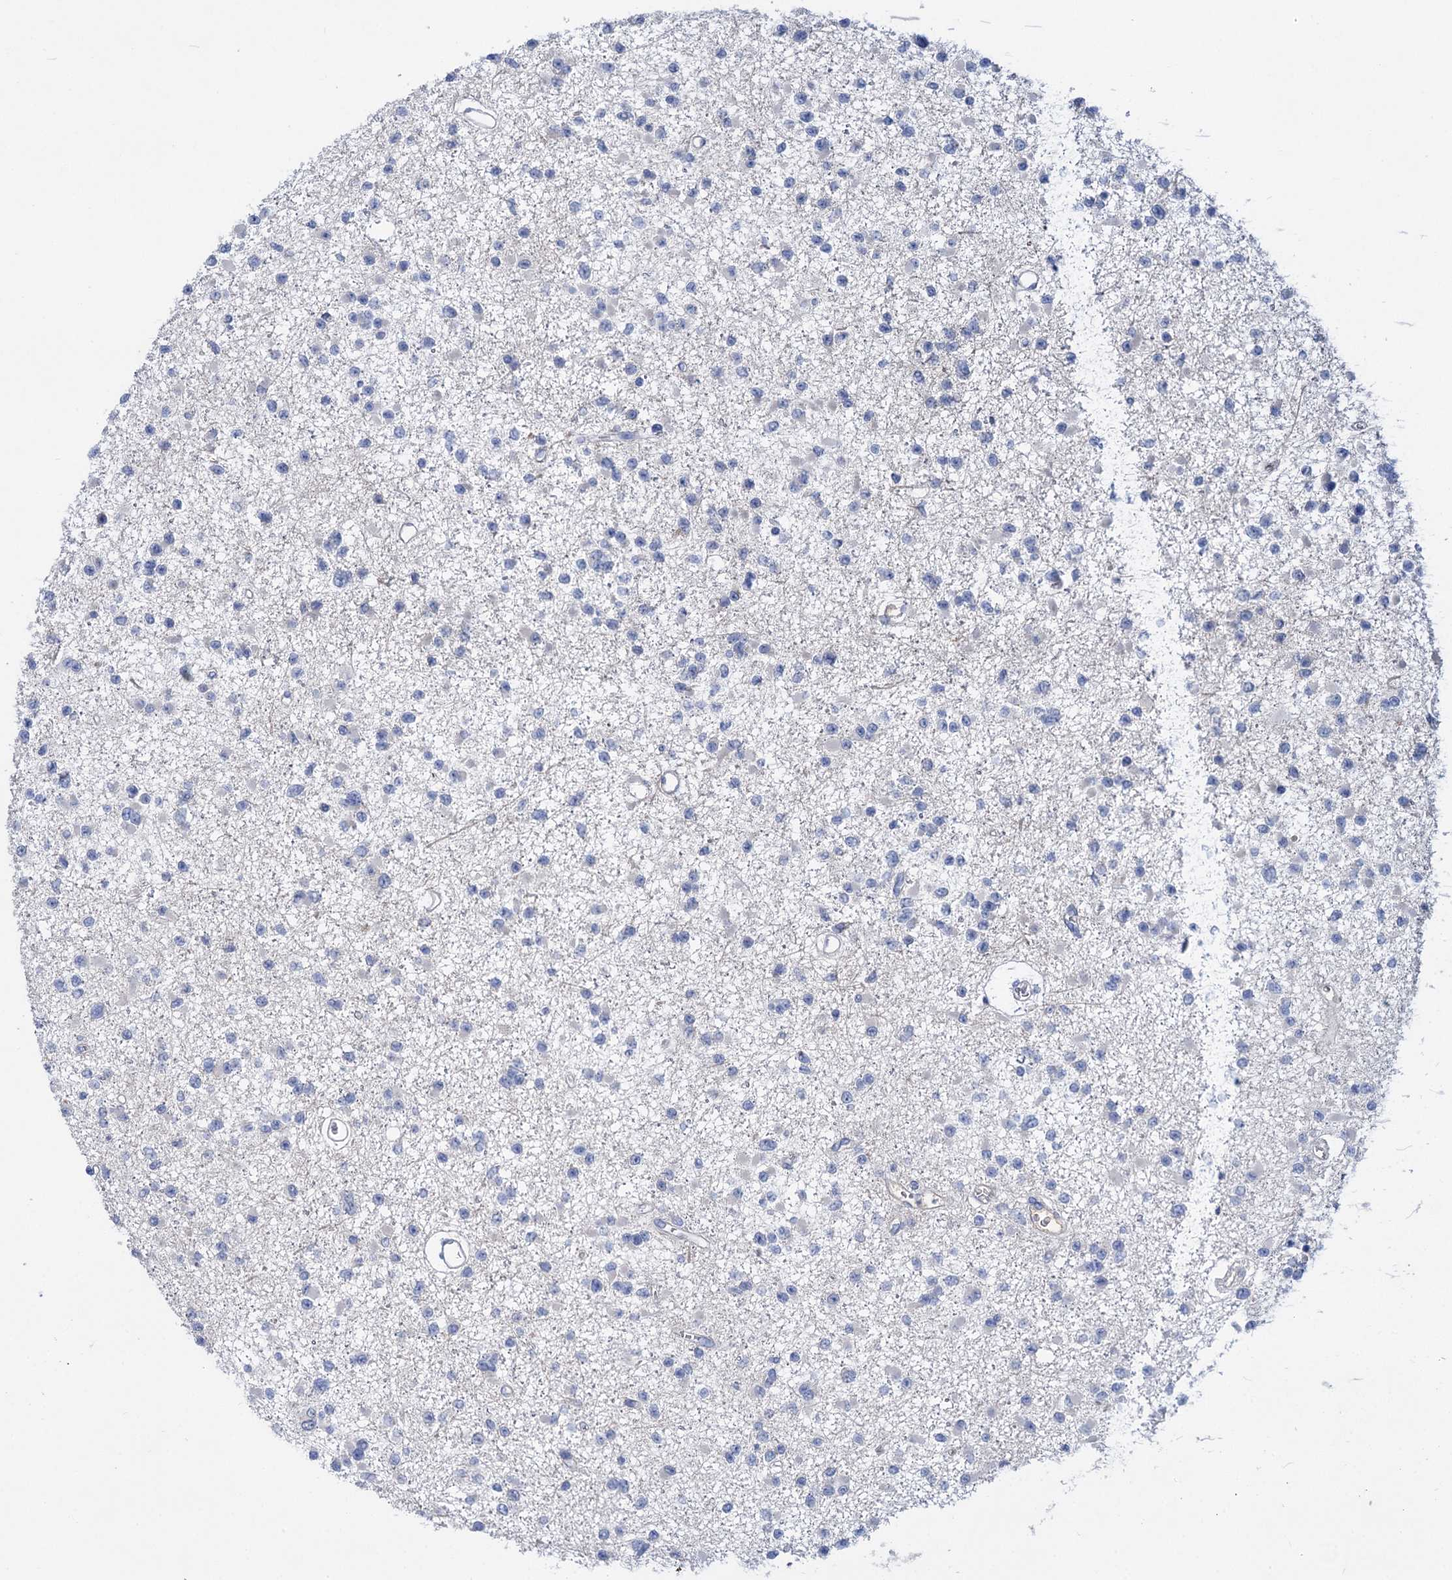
{"staining": {"intensity": "negative", "quantity": "none", "location": "none"}, "tissue": "glioma", "cell_type": "Tumor cells", "image_type": "cancer", "snomed": [{"axis": "morphology", "description": "Glioma, malignant, Low grade"}, {"axis": "topography", "description": "Brain"}], "caption": "Immunohistochemistry (IHC) histopathology image of human glioma stained for a protein (brown), which displays no staining in tumor cells.", "gene": "PPP1R32", "patient": {"sex": "female", "age": 22}}